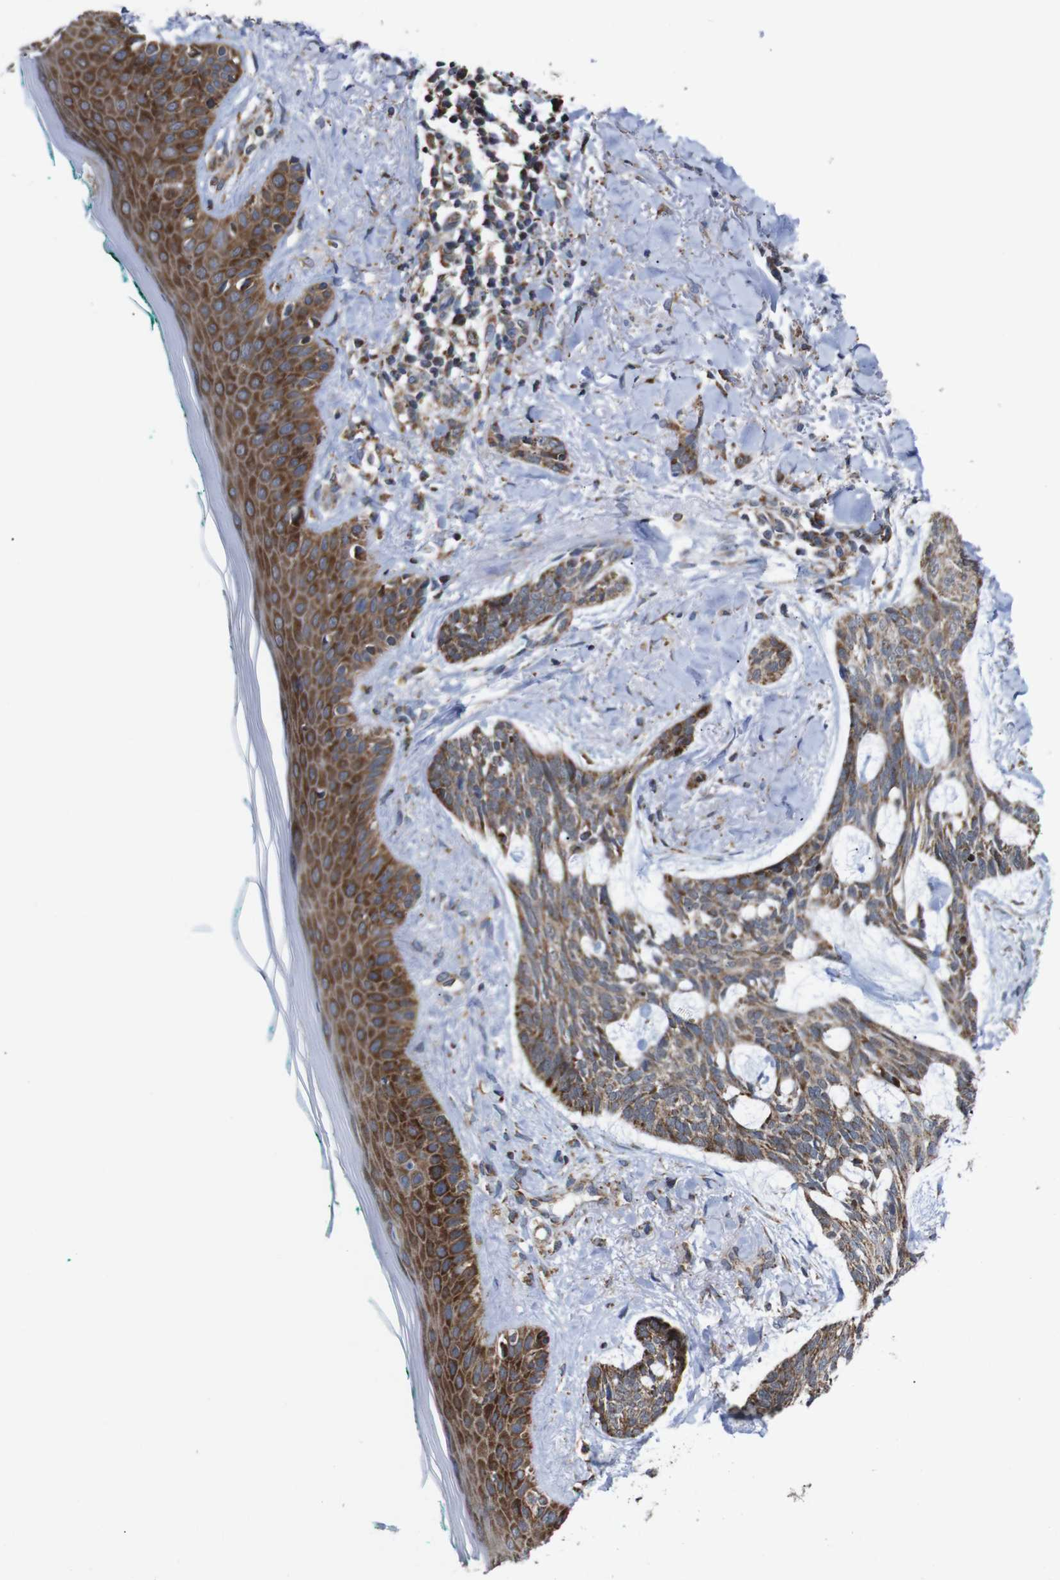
{"staining": {"intensity": "moderate", "quantity": ">75%", "location": "cytoplasmic/membranous"}, "tissue": "skin cancer", "cell_type": "Tumor cells", "image_type": "cancer", "snomed": [{"axis": "morphology", "description": "Basal cell carcinoma"}, {"axis": "topography", "description": "Skin"}], "caption": "Immunohistochemical staining of human skin basal cell carcinoma shows medium levels of moderate cytoplasmic/membranous expression in about >75% of tumor cells. (IHC, brightfield microscopy, high magnification).", "gene": "C17orf80", "patient": {"sex": "male", "age": 43}}